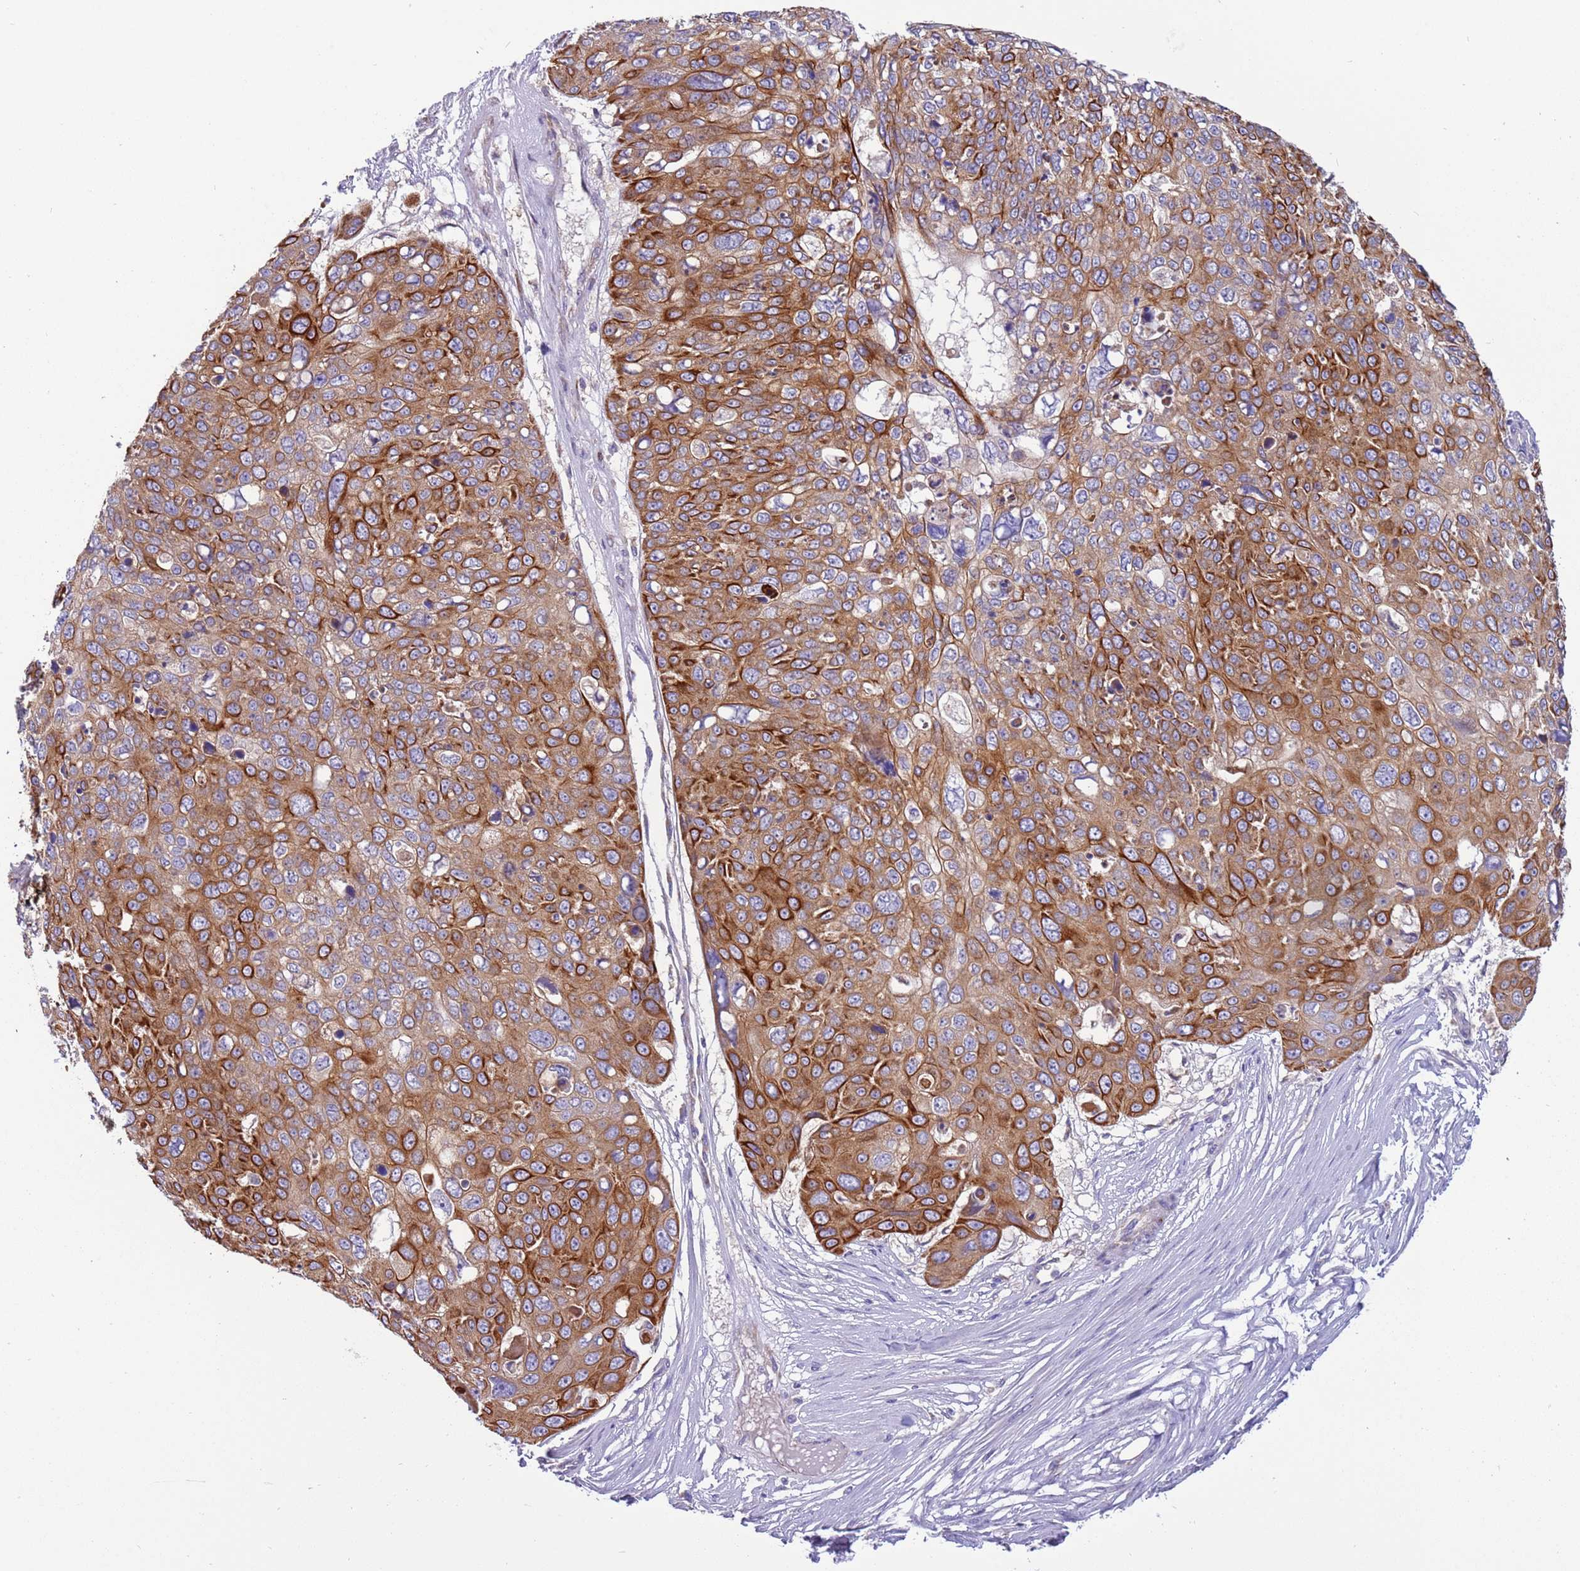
{"staining": {"intensity": "strong", "quantity": ">75%", "location": "cytoplasmic/membranous"}, "tissue": "skin cancer", "cell_type": "Tumor cells", "image_type": "cancer", "snomed": [{"axis": "morphology", "description": "Squamous cell carcinoma, NOS"}, {"axis": "topography", "description": "Skin"}], "caption": "Squamous cell carcinoma (skin) was stained to show a protein in brown. There is high levels of strong cytoplasmic/membranous positivity in about >75% of tumor cells.", "gene": "UQCRQ", "patient": {"sex": "male", "age": 71}}